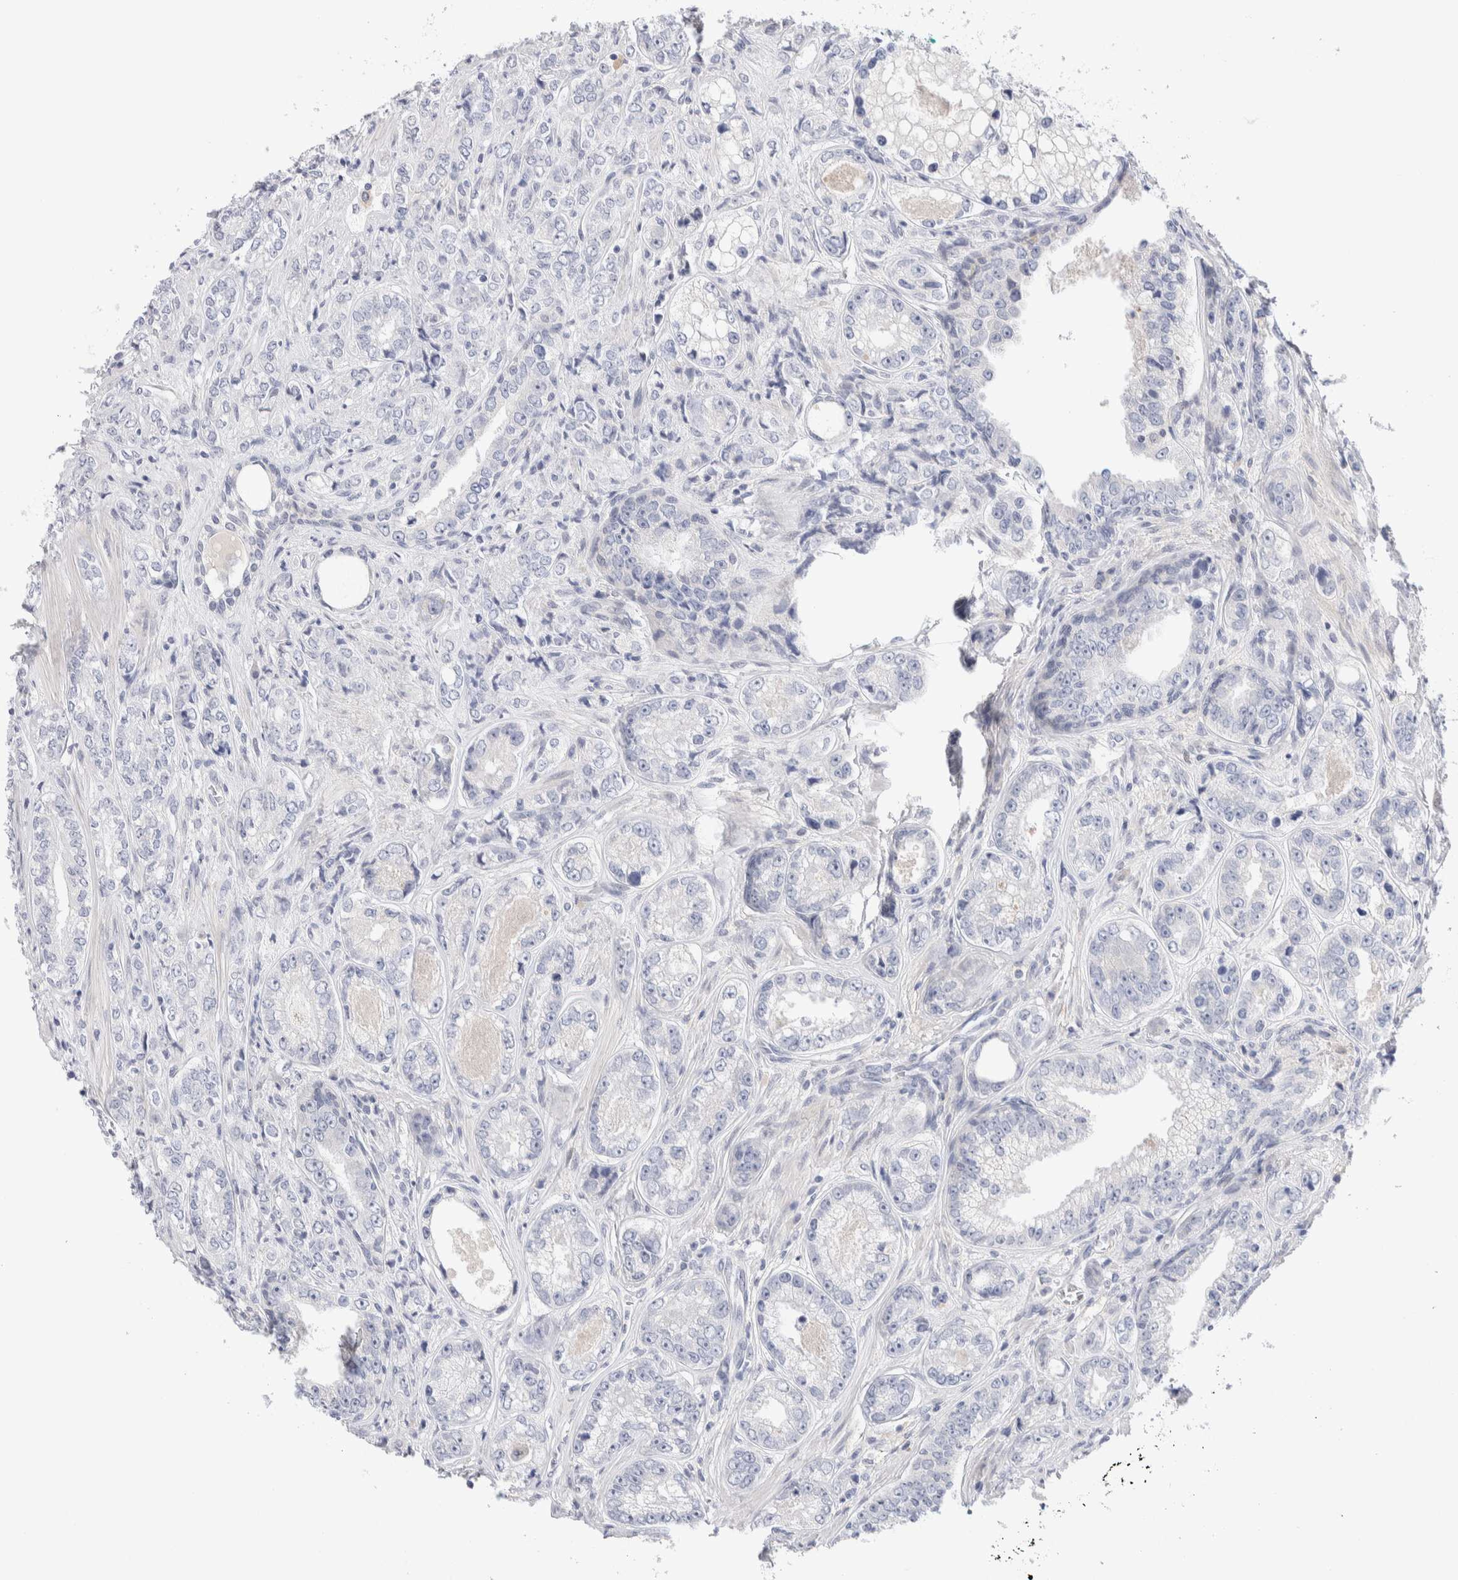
{"staining": {"intensity": "negative", "quantity": "none", "location": "none"}, "tissue": "prostate cancer", "cell_type": "Tumor cells", "image_type": "cancer", "snomed": [{"axis": "morphology", "description": "Adenocarcinoma, High grade"}, {"axis": "topography", "description": "Prostate"}], "caption": "Photomicrograph shows no protein positivity in tumor cells of adenocarcinoma (high-grade) (prostate) tissue.", "gene": "DNAJB6", "patient": {"sex": "male", "age": 61}}